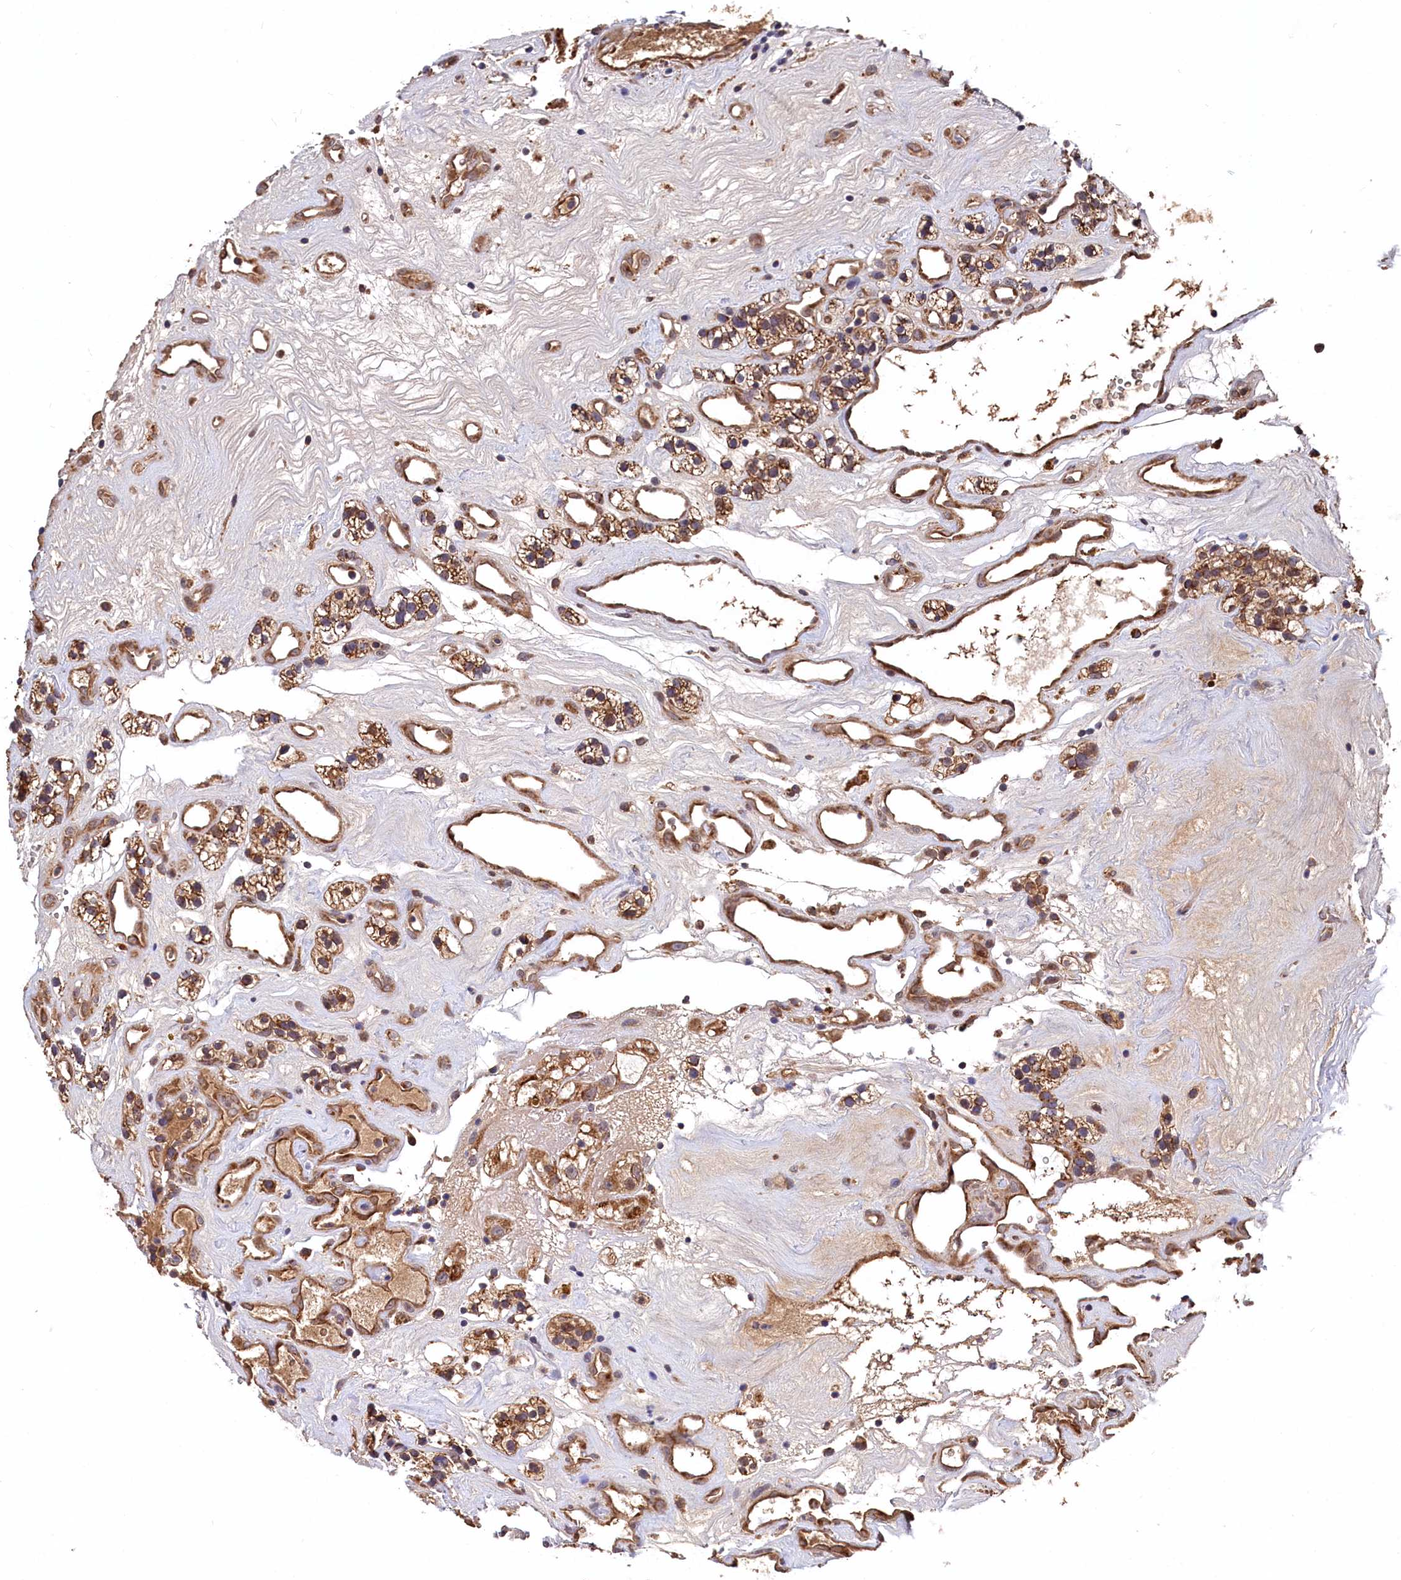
{"staining": {"intensity": "moderate", "quantity": ">75%", "location": "cytoplasmic/membranous"}, "tissue": "renal cancer", "cell_type": "Tumor cells", "image_type": "cancer", "snomed": [{"axis": "morphology", "description": "Adenocarcinoma, NOS"}, {"axis": "topography", "description": "Kidney"}], "caption": "Immunohistochemistry of human renal cancer (adenocarcinoma) displays medium levels of moderate cytoplasmic/membranous staining in approximately >75% of tumor cells.", "gene": "SLC12A4", "patient": {"sex": "female", "age": 57}}